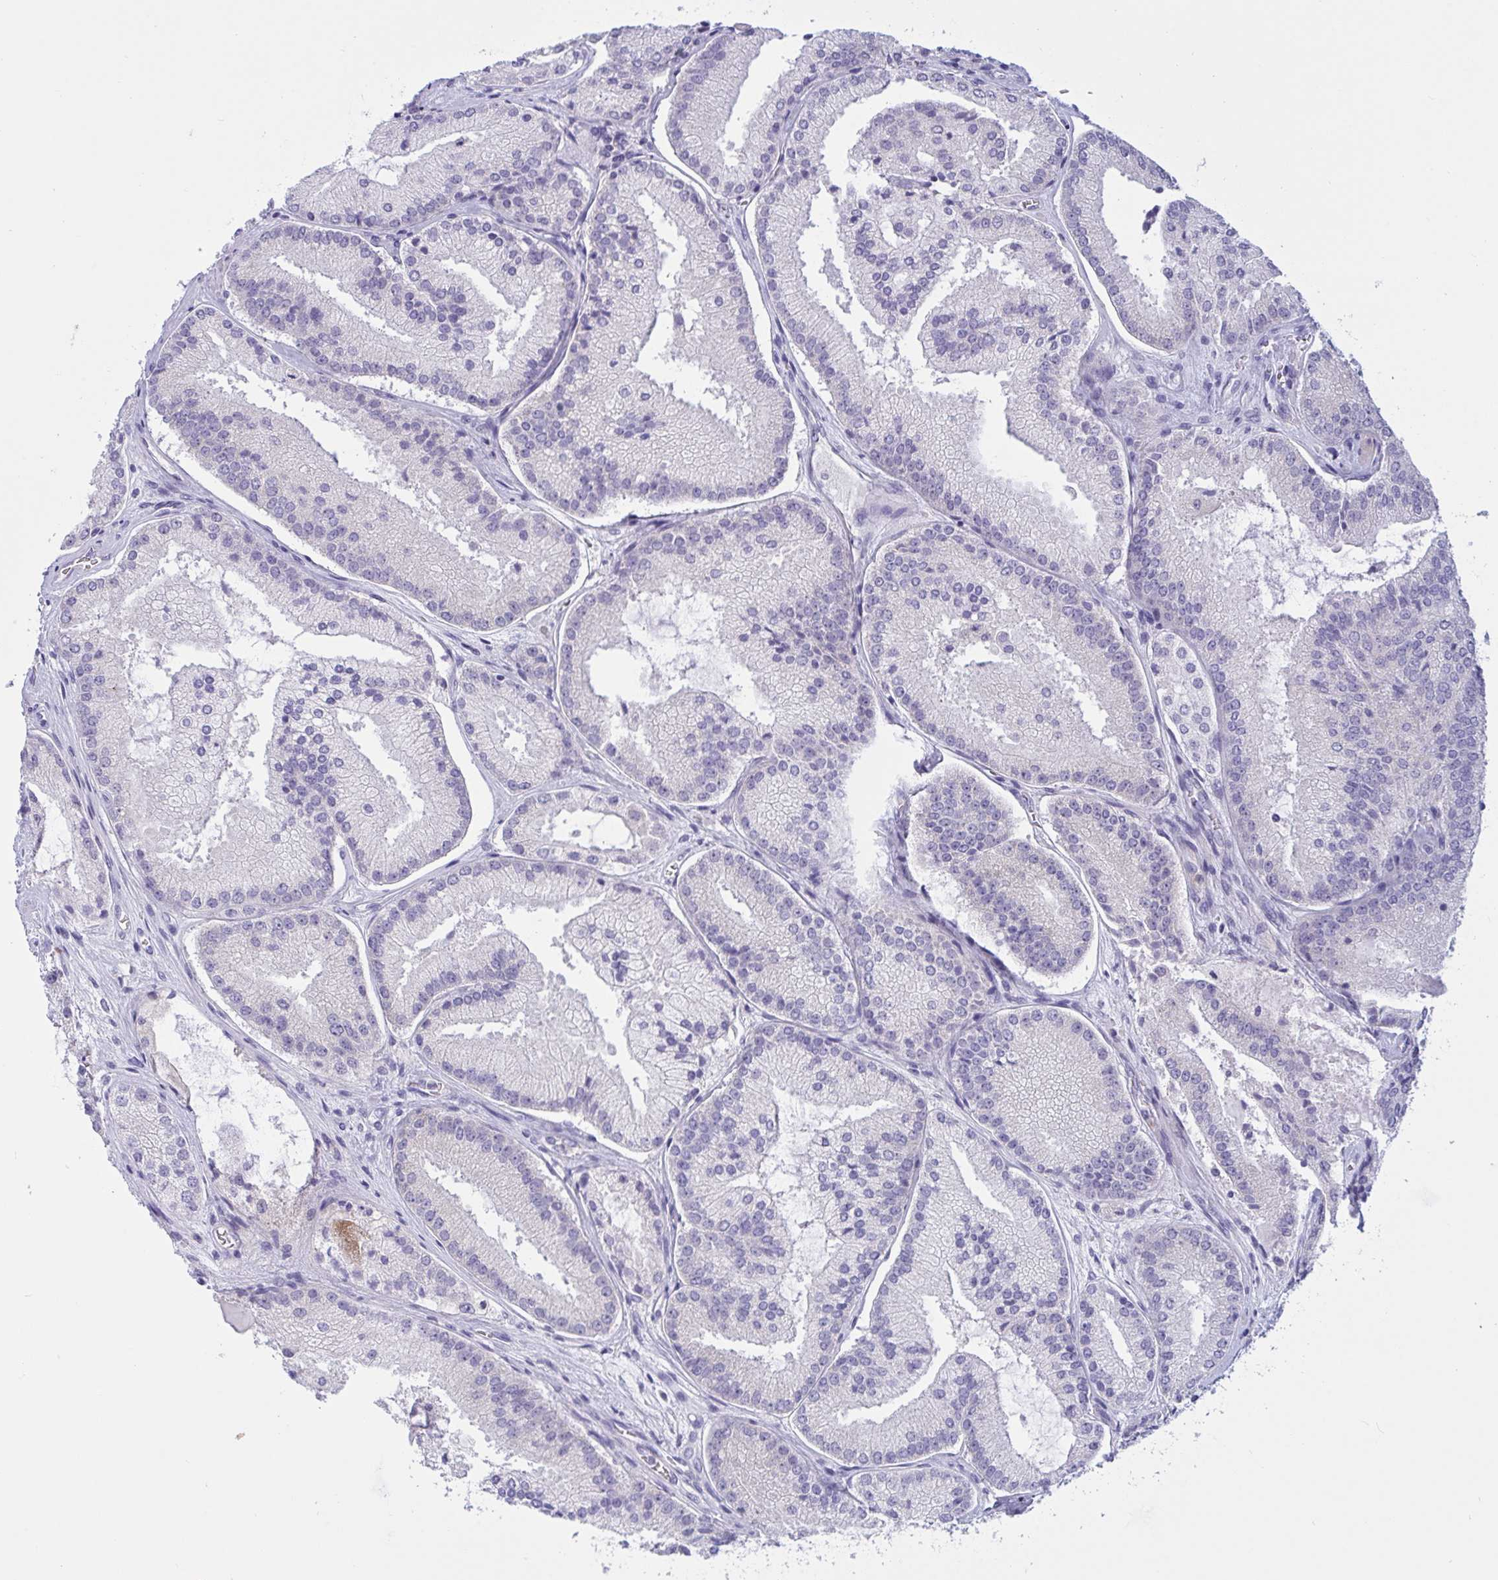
{"staining": {"intensity": "negative", "quantity": "none", "location": "none"}, "tissue": "prostate cancer", "cell_type": "Tumor cells", "image_type": "cancer", "snomed": [{"axis": "morphology", "description": "Adenocarcinoma, High grade"}, {"axis": "topography", "description": "Prostate"}], "caption": "DAB (3,3'-diaminobenzidine) immunohistochemical staining of human prostate high-grade adenocarcinoma reveals no significant positivity in tumor cells.", "gene": "OXLD1", "patient": {"sex": "male", "age": 73}}